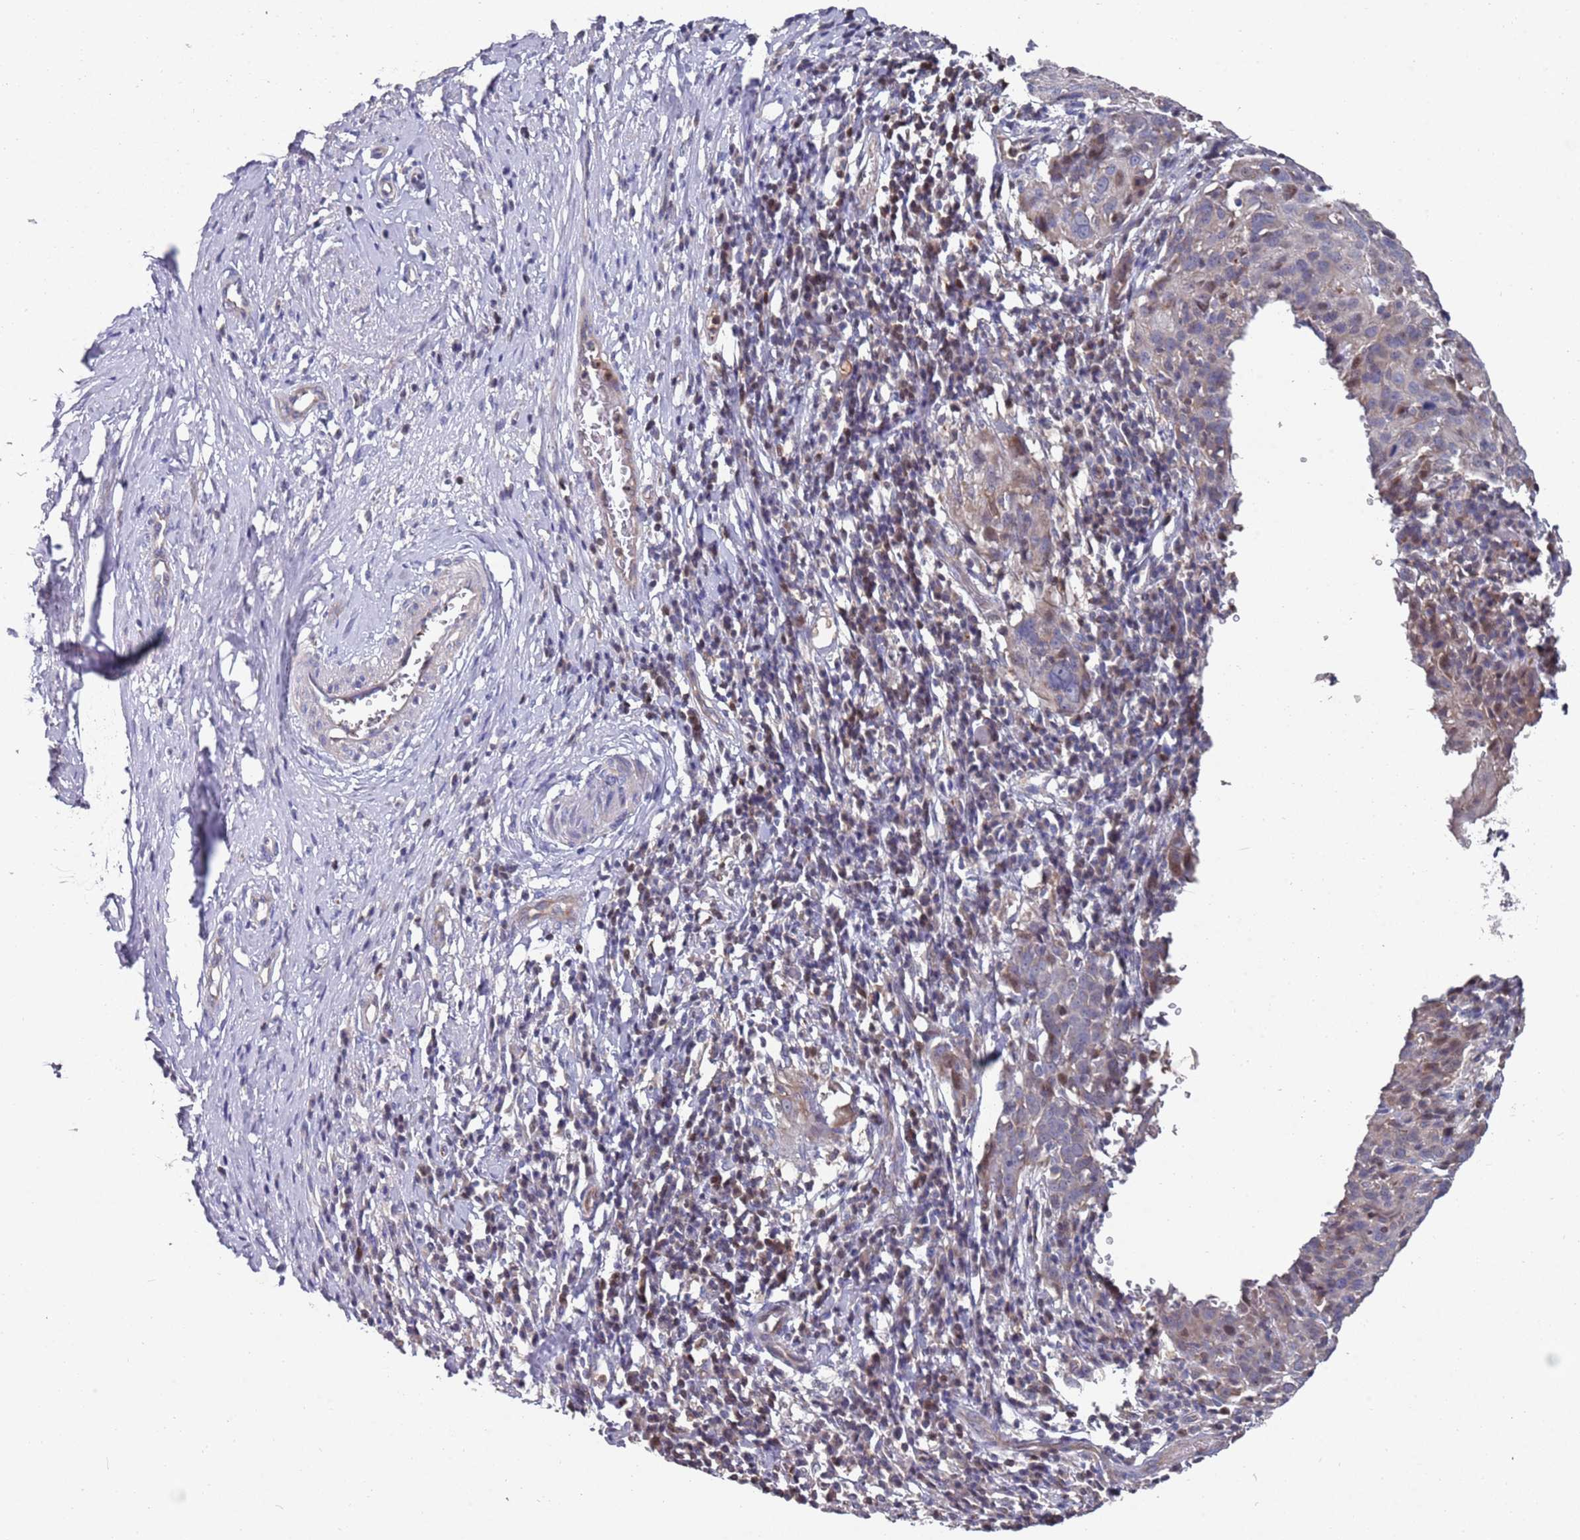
{"staining": {"intensity": "weak", "quantity": "25%-75%", "location": "cytoplasmic/membranous"}, "tissue": "cervical cancer", "cell_type": "Tumor cells", "image_type": "cancer", "snomed": [{"axis": "morphology", "description": "Squamous cell carcinoma, NOS"}, {"axis": "topography", "description": "Cervix"}], "caption": "Protein analysis of cervical cancer (squamous cell carcinoma) tissue shows weak cytoplasmic/membranous staining in about 25%-75% of tumor cells.", "gene": "LACC1", "patient": {"sex": "female", "age": 50}}